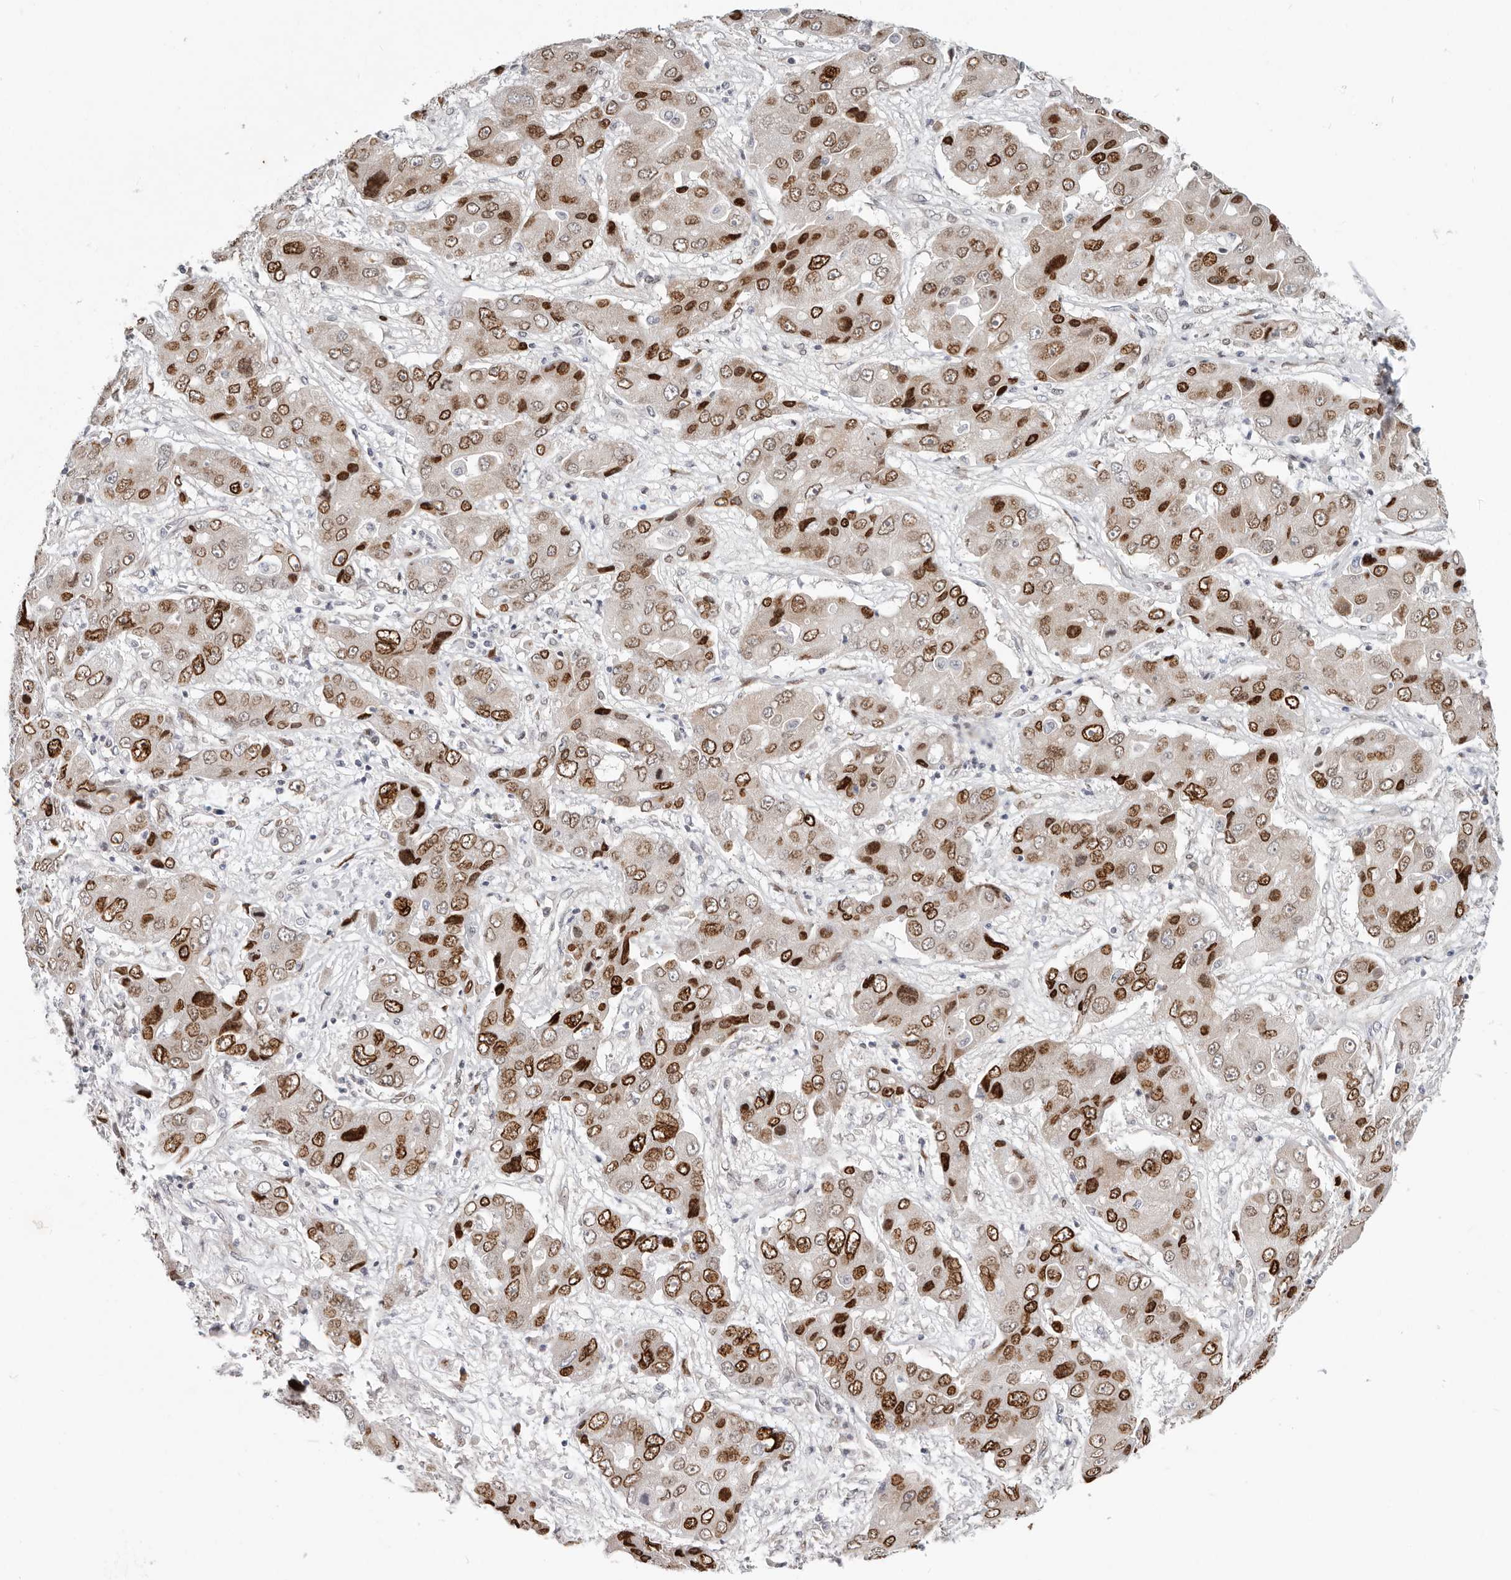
{"staining": {"intensity": "strong", "quantity": ">75%", "location": "nuclear"}, "tissue": "liver cancer", "cell_type": "Tumor cells", "image_type": "cancer", "snomed": [{"axis": "morphology", "description": "Cholangiocarcinoma"}, {"axis": "topography", "description": "Liver"}], "caption": "Cholangiocarcinoma (liver) stained with IHC displays strong nuclear positivity in about >75% of tumor cells.", "gene": "SRP19", "patient": {"sex": "male", "age": 67}}